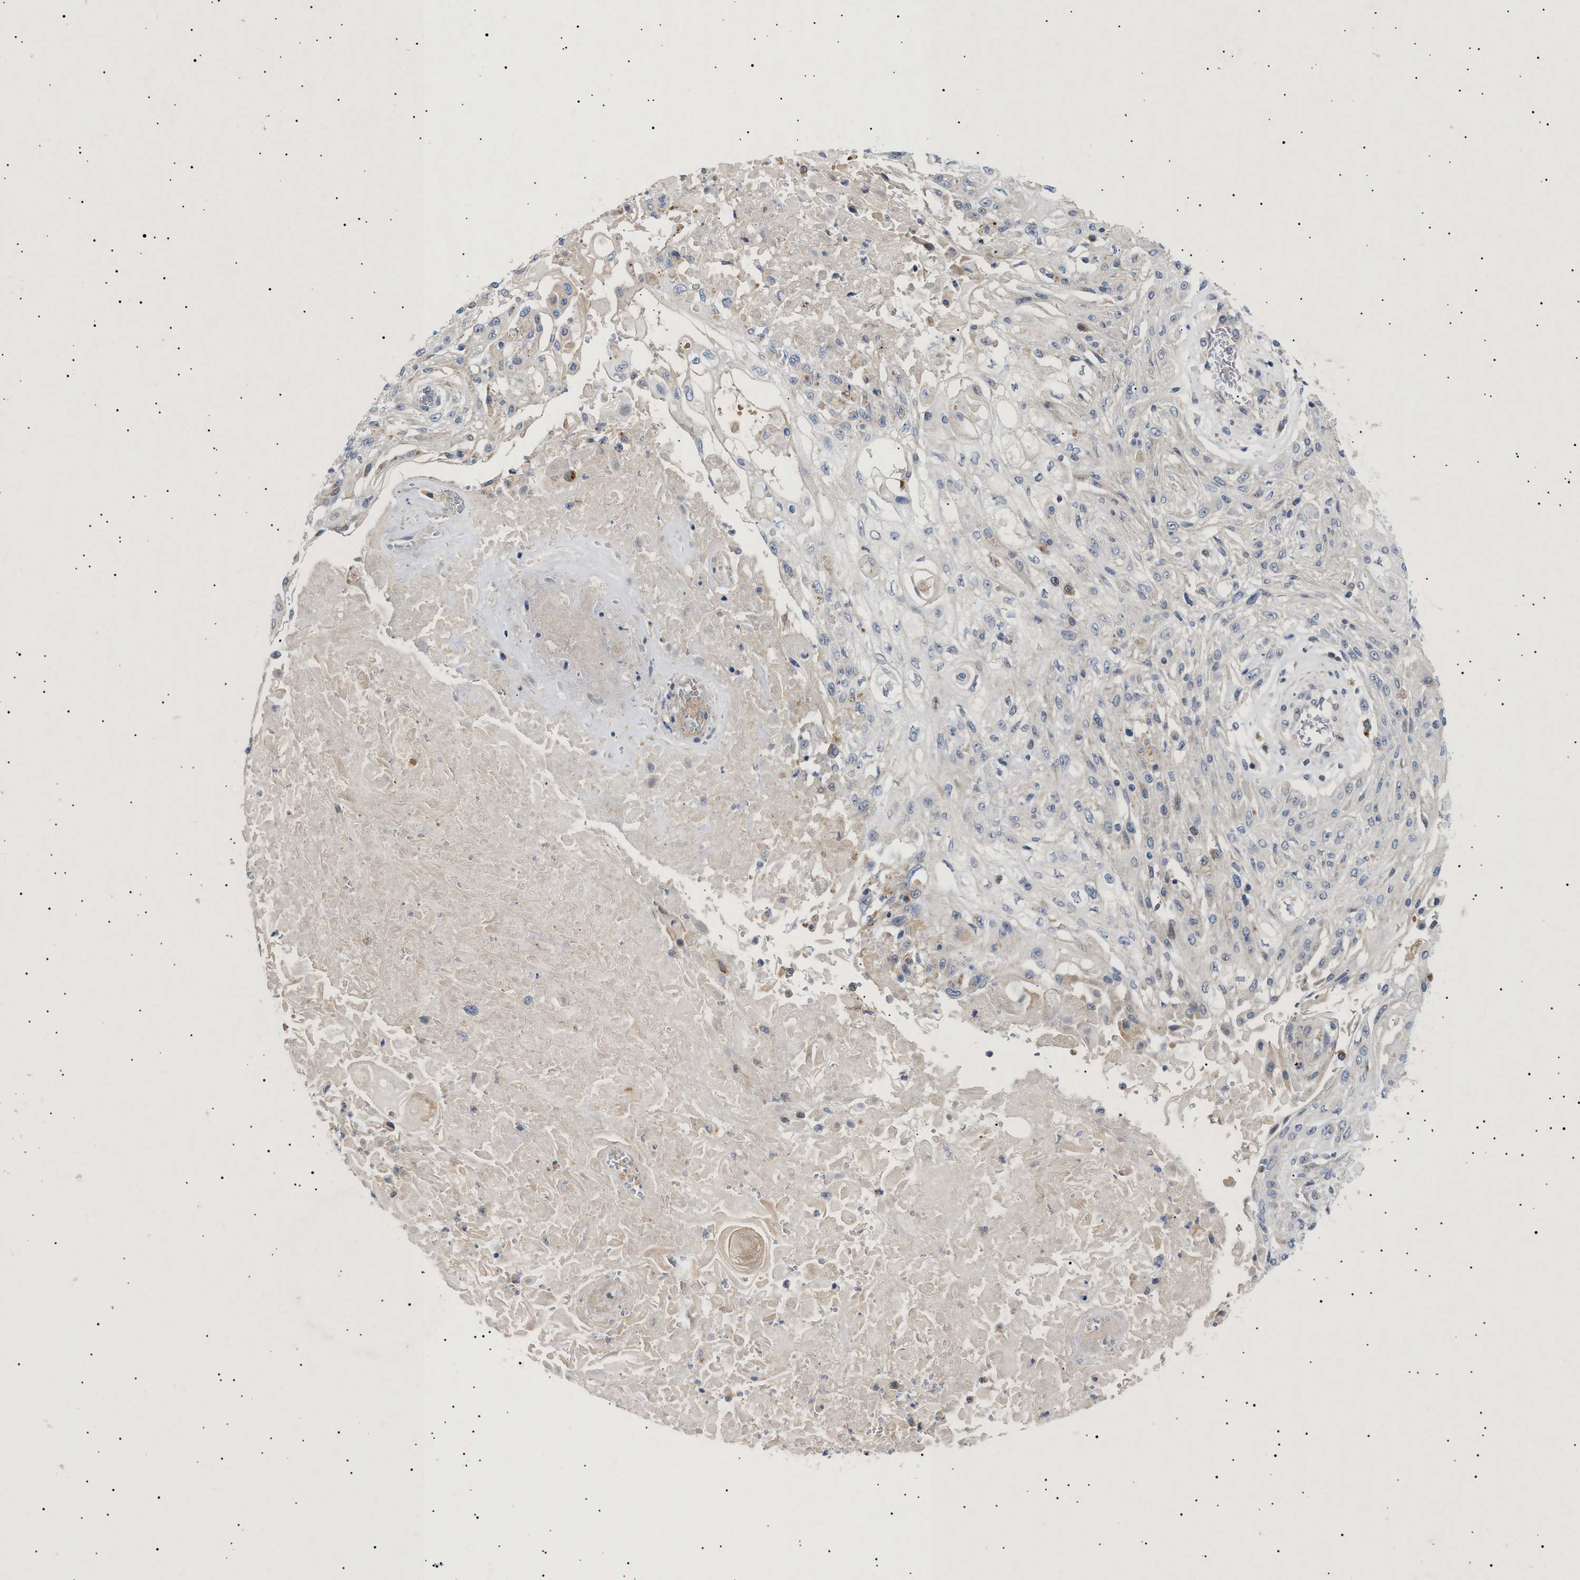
{"staining": {"intensity": "negative", "quantity": "none", "location": "none"}, "tissue": "skin cancer", "cell_type": "Tumor cells", "image_type": "cancer", "snomed": [{"axis": "morphology", "description": "Squamous cell carcinoma, NOS"}, {"axis": "topography", "description": "Skin"}], "caption": "Tumor cells show no significant protein staining in skin cancer (squamous cell carcinoma).", "gene": "SIRT5", "patient": {"sex": "male", "age": 75}}